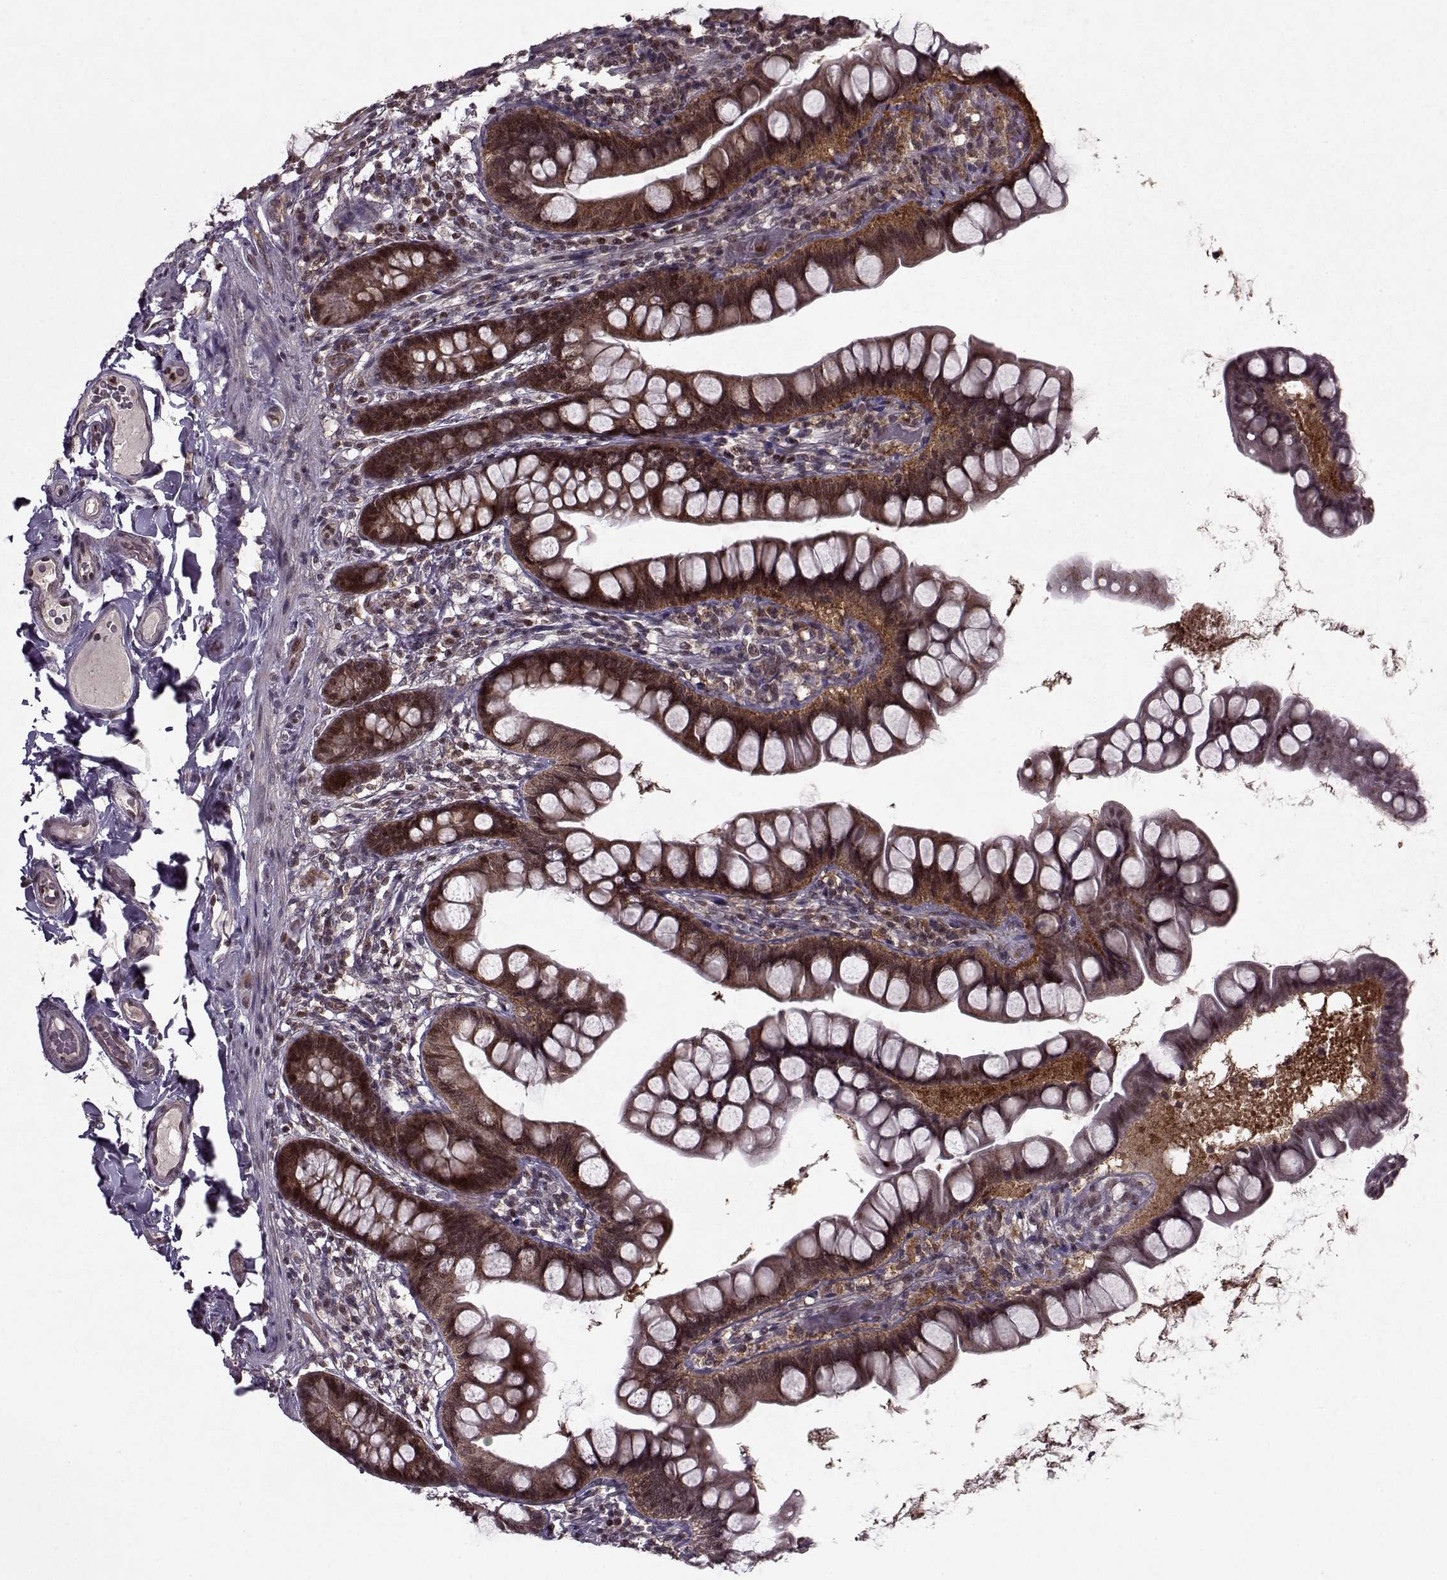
{"staining": {"intensity": "moderate", "quantity": ">75%", "location": "cytoplasmic/membranous,nuclear"}, "tissue": "small intestine", "cell_type": "Glandular cells", "image_type": "normal", "snomed": [{"axis": "morphology", "description": "Normal tissue, NOS"}, {"axis": "topography", "description": "Small intestine"}], "caption": "Small intestine was stained to show a protein in brown. There is medium levels of moderate cytoplasmic/membranous,nuclear positivity in approximately >75% of glandular cells. Immunohistochemistry (ihc) stains the protein of interest in brown and the nuclei are stained blue.", "gene": "PSMA7", "patient": {"sex": "male", "age": 70}}